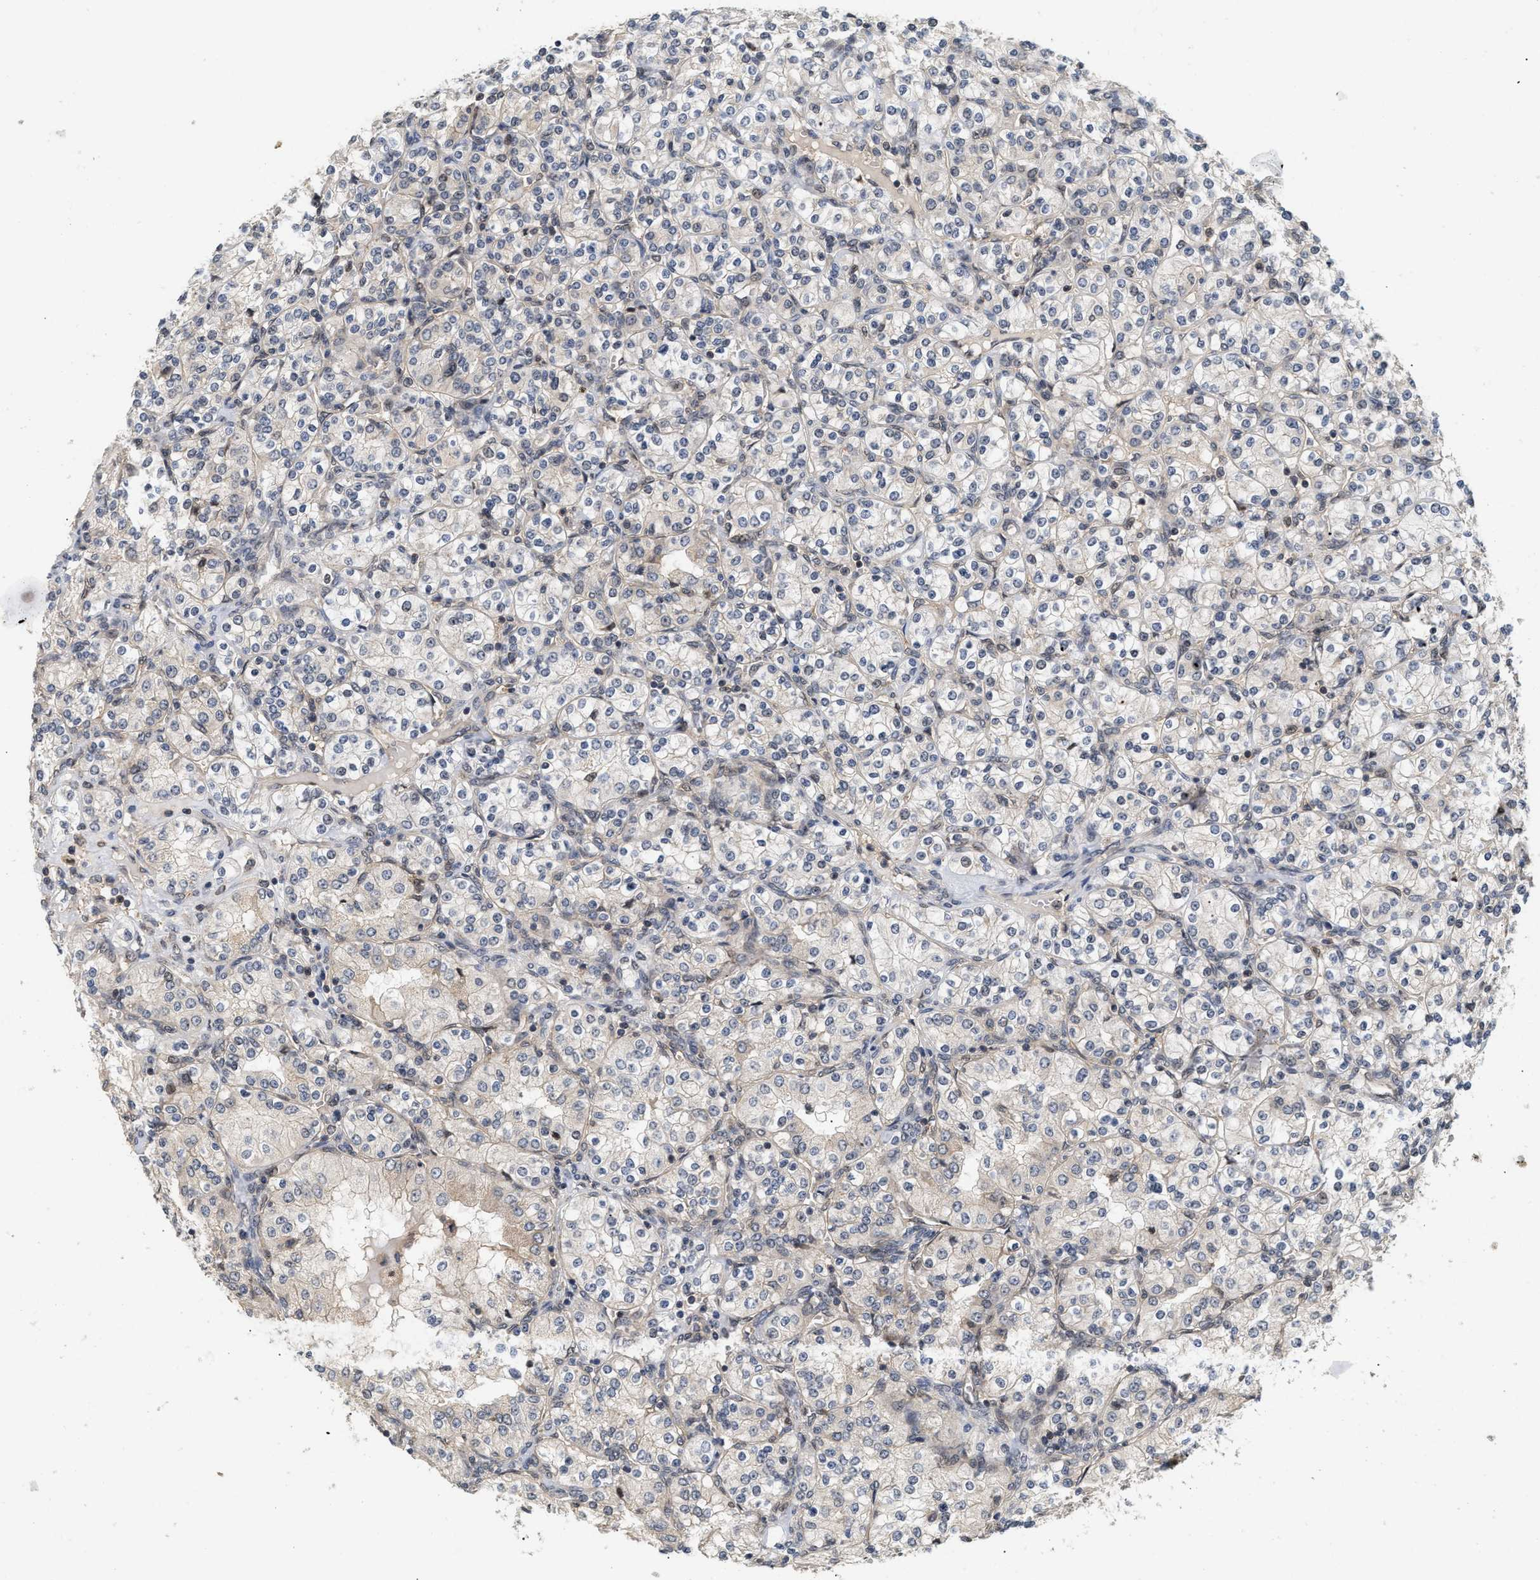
{"staining": {"intensity": "negative", "quantity": "none", "location": "none"}, "tissue": "renal cancer", "cell_type": "Tumor cells", "image_type": "cancer", "snomed": [{"axis": "morphology", "description": "Adenocarcinoma, NOS"}, {"axis": "topography", "description": "Kidney"}], "caption": "The micrograph demonstrates no staining of tumor cells in renal cancer (adenocarcinoma).", "gene": "ABHD5", "patient": {"sex": "male", "age": 77}}